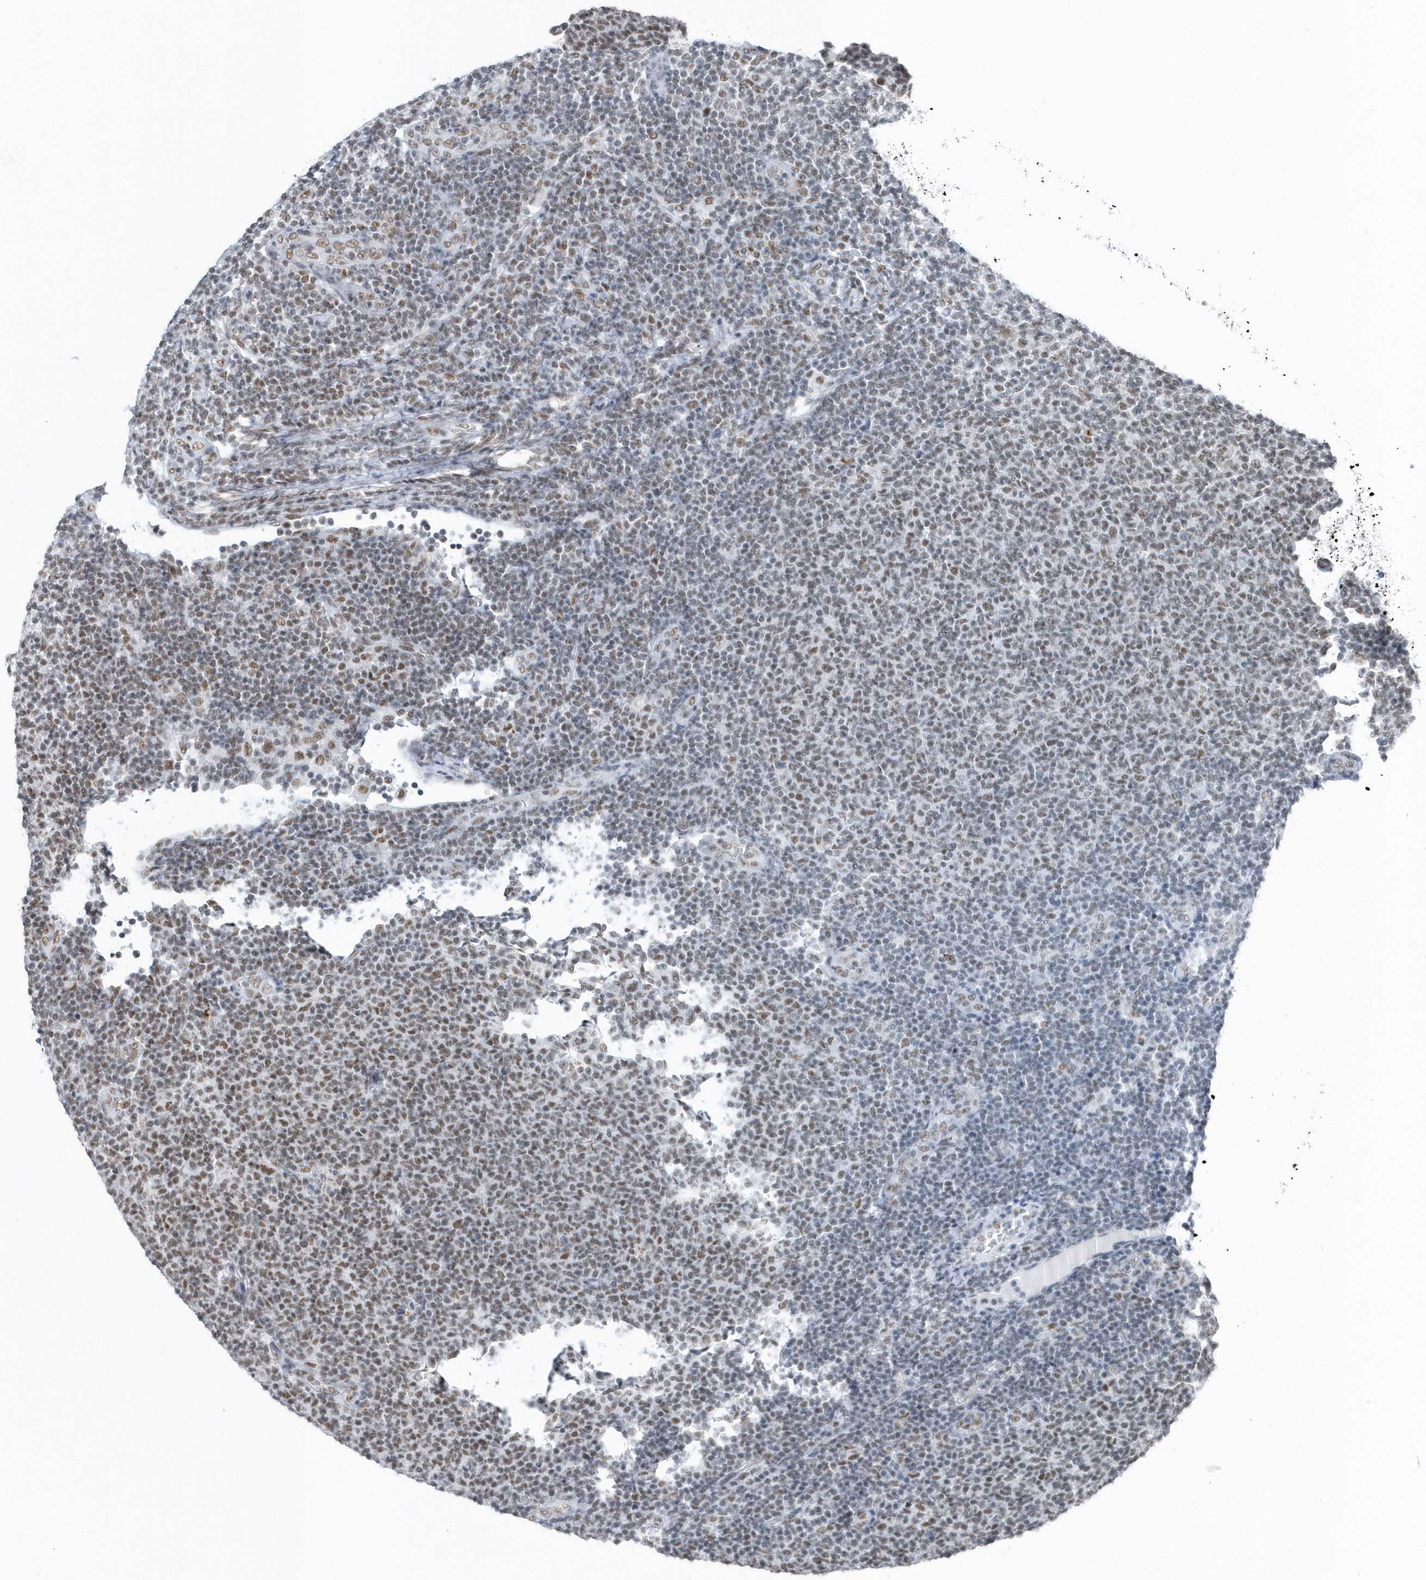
{"staining": {"intensity": "moderate", "quantity": "25%-75%", "location": "nuclear"}, "tissue": "lymphoma", "cell_type": "Tumor cells", "image_type": "cancer", "snomed": [{"axis": "morphology", "description": "Malignant lymphoma, non-Hodgkin's type, Low grade"}, {"axis": "topography", "description": "Lymph node"}], "caption": "DAB immunohistochemical staining of malignant lymphoma, non-Hodgkin's type (low-grade) exhibits moderate nuclear protein positivity in approximately 25%-75% of tumor cells.", "gene": "FIP1L1", "patient": {"sex": "male", "age": 66}}